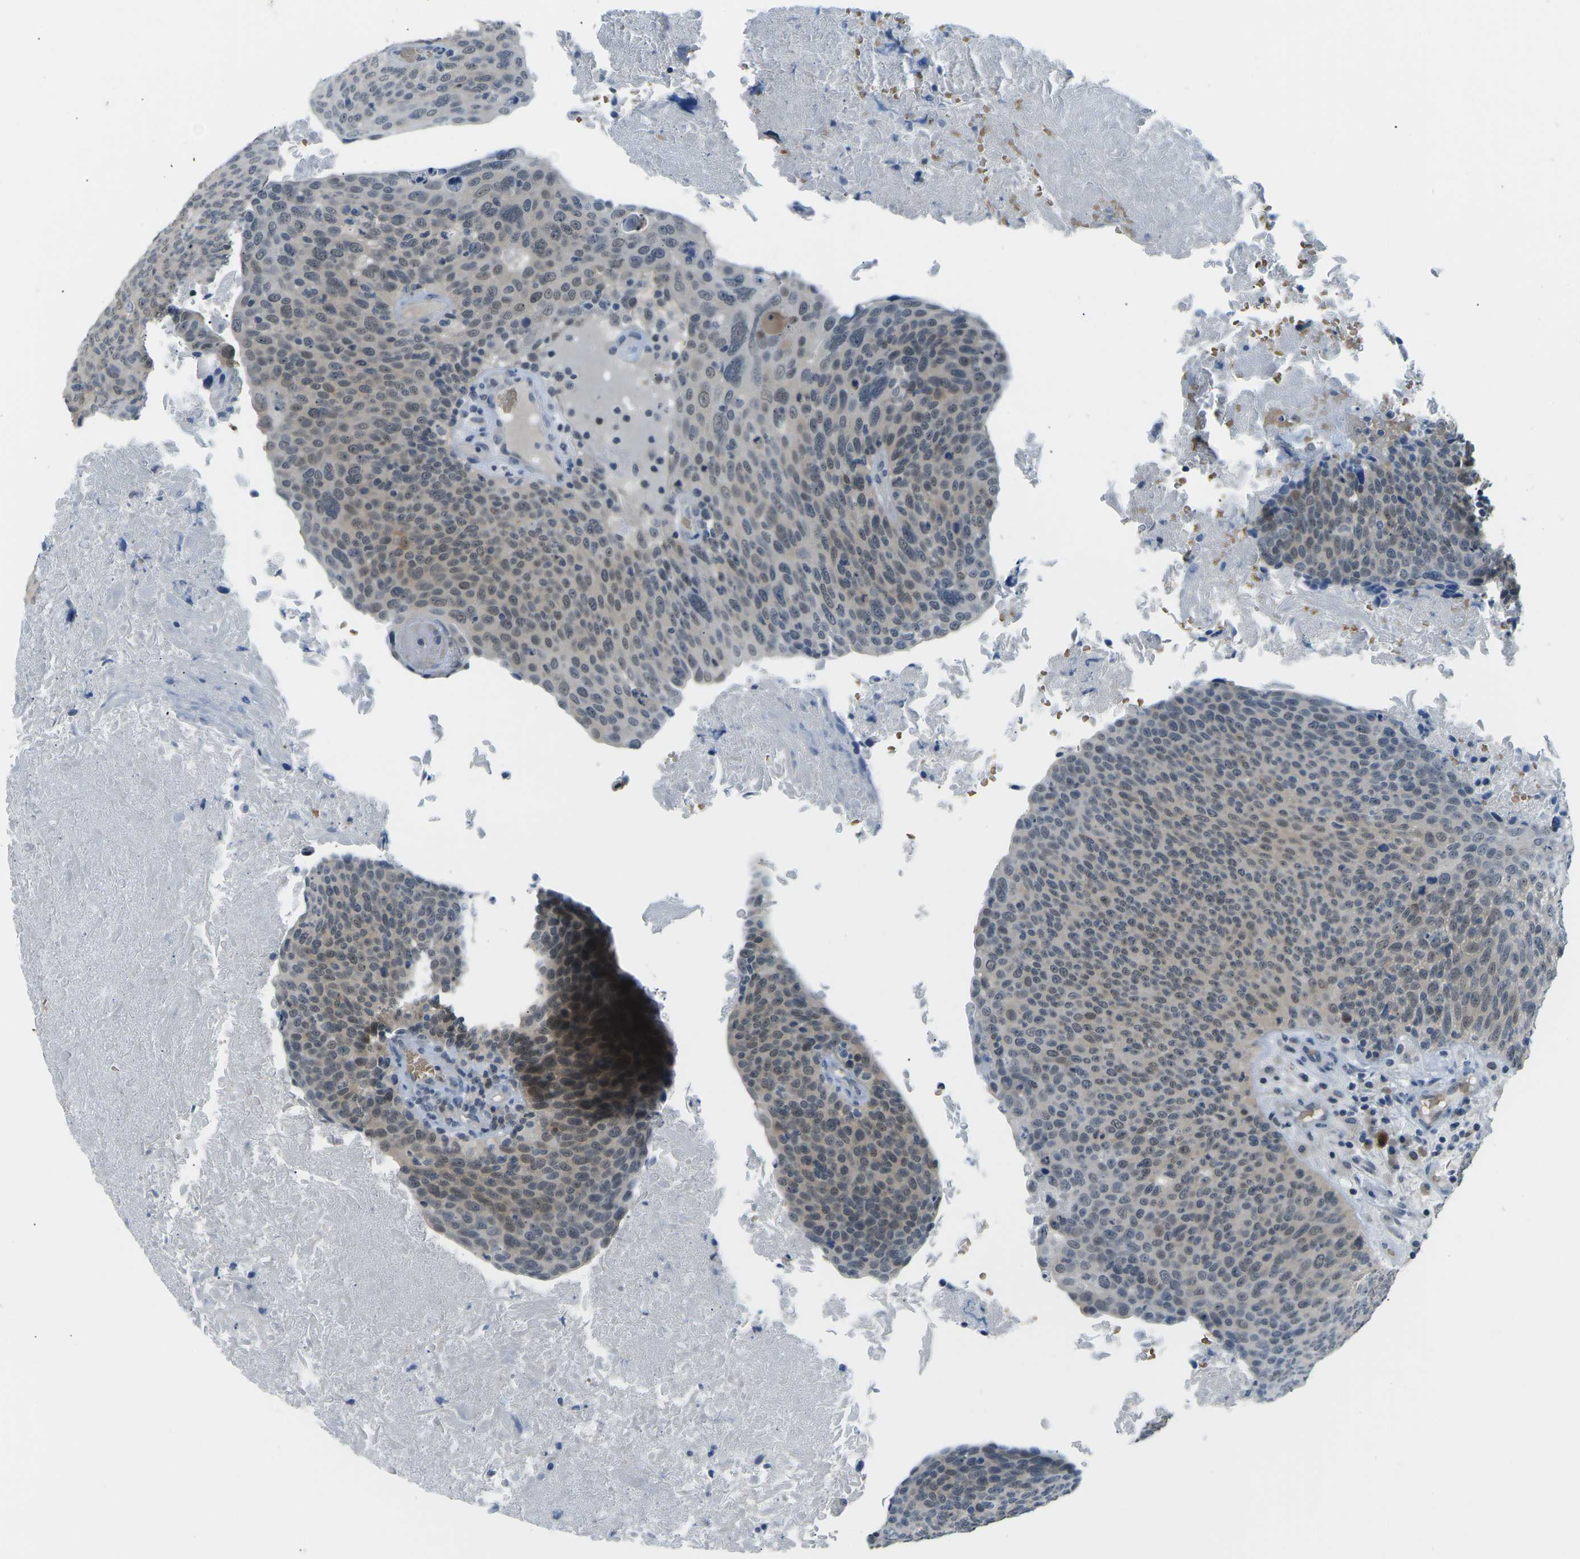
{"staining": {"intensity": "weak", "quantity": "25%-75%", "location": "cytoplasmic/membranous"}, "tissue": "head and neck cancer", "cell_type": "Tumor cells", "image_type": "cancer", "snomed": [{"axis": "morphology", "description": "Squamous cell carcinoma, NOS"}, {"axis": "morphology", "description": "Squamous cell carcinoma, metastatic, NOS"}, {"axis": "topography", "description": "Lymph node"}, {"axis": "topography", "description": "Head-Neck"}], "caption": "Immunohistochemical staining of human head and neck metastatic squamous cell carcinoma demonstrates low levels of weak cytoplasmic/membranous protein expression in about 25%-75% of tumor cells. The staining was performed using DAB (3,3'-diaminobenzidine) to visualize the protein expression in brown, while the nuclei were stained in blue with hematoxylin (Magnification: 20x).", "gene": "PSAT1", "patient": {"sex": "male", "age": 62}}